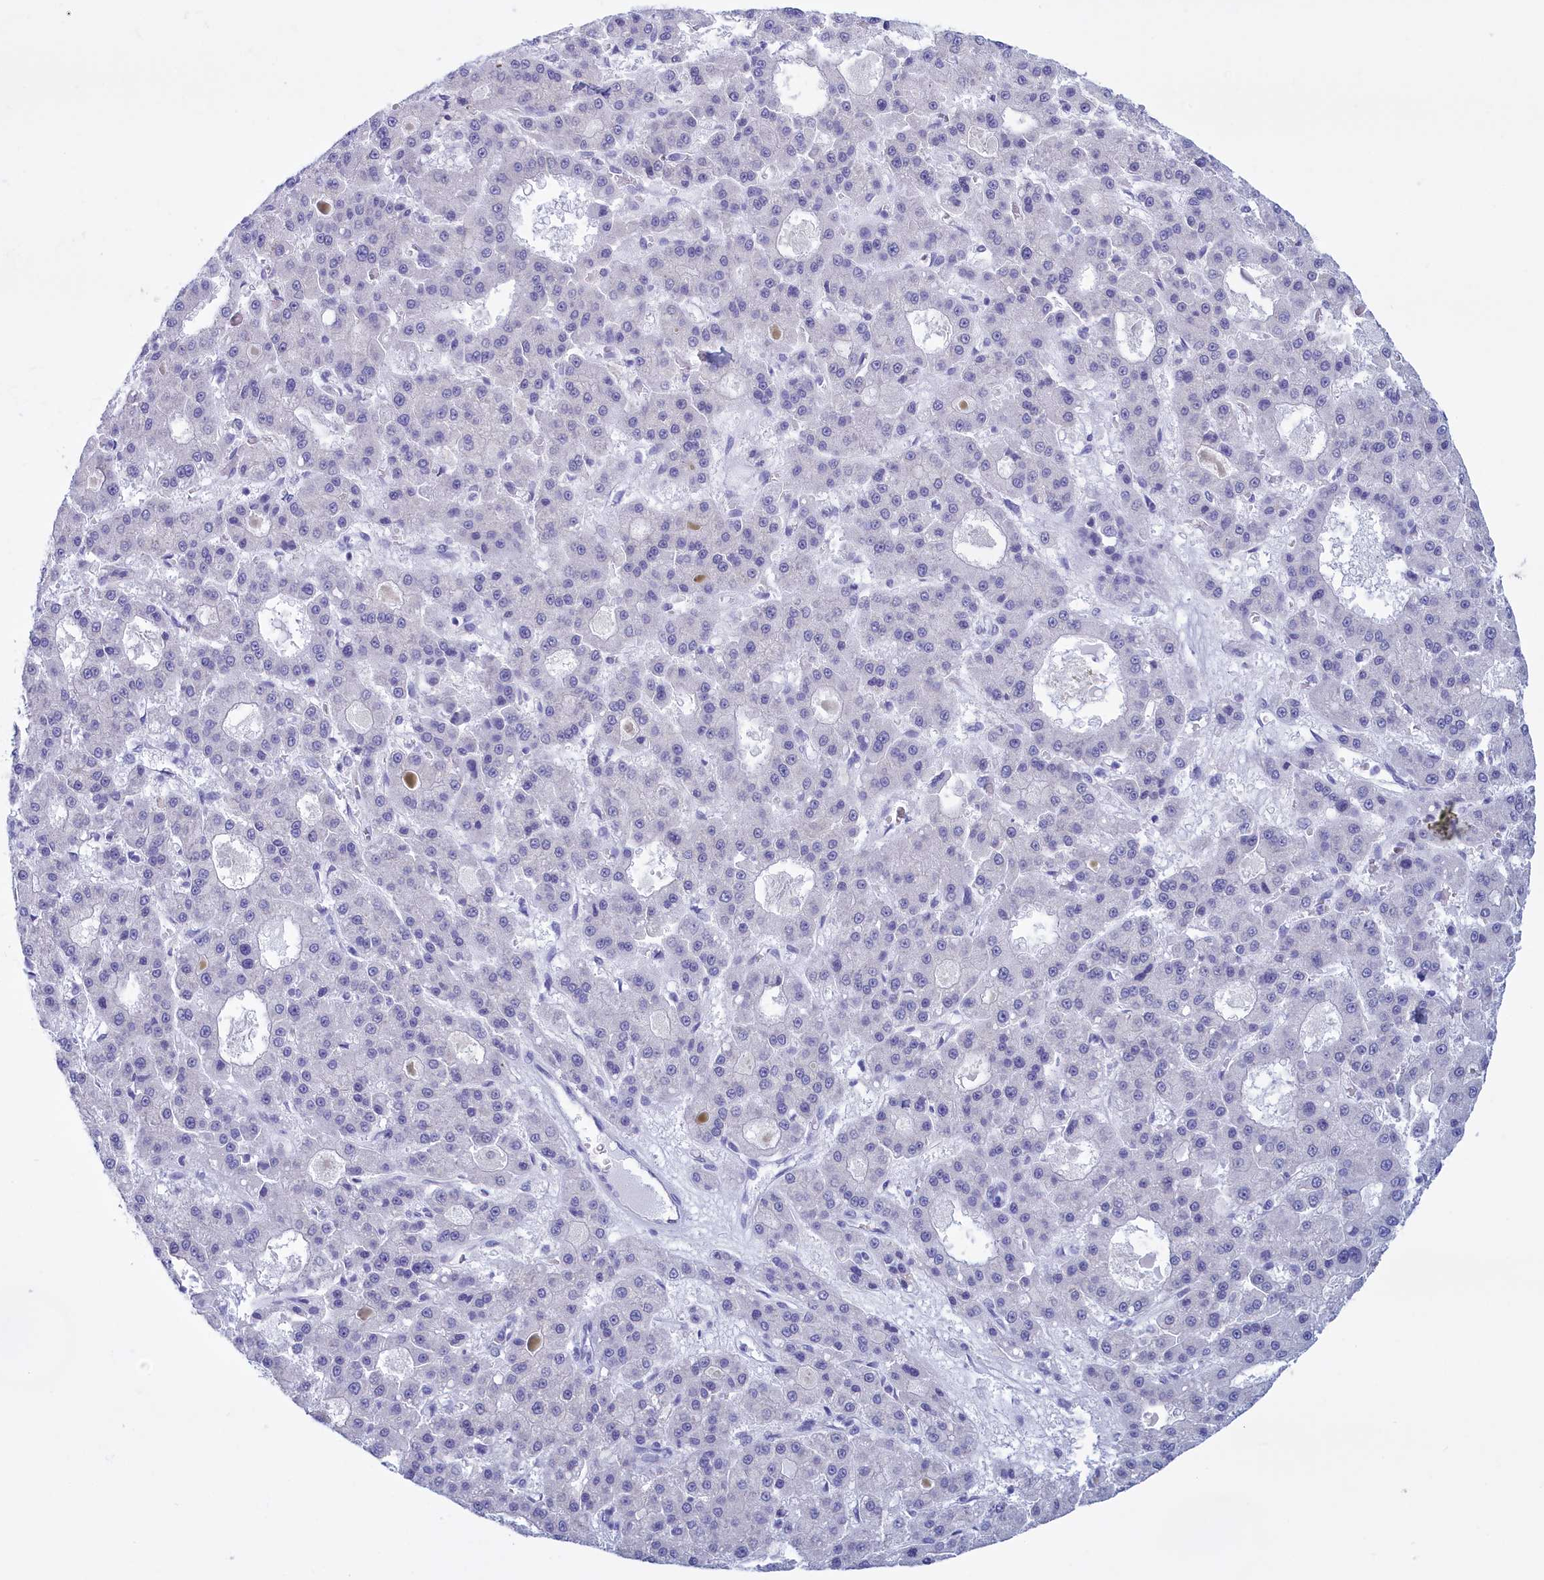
{"staining": {"intensity": "negative", "quantity": "none", "location": "none"}, "tissue": "liver cancer", "cell_type": "Tumor cells", "image_type": "cancer", "snomed": [{"axis": "morphology", "description": "Carcinoma, Hepatocellular, NOS"}, {"axis": "topography", "description": "Liver"}], "caption": "IHC image of neoplastic tissue: liver cancer stained with DAB shows no significant protein staining in tumor cells.", "gene": "TMEM97", "patient": {"sex": "male", "age": 70}}